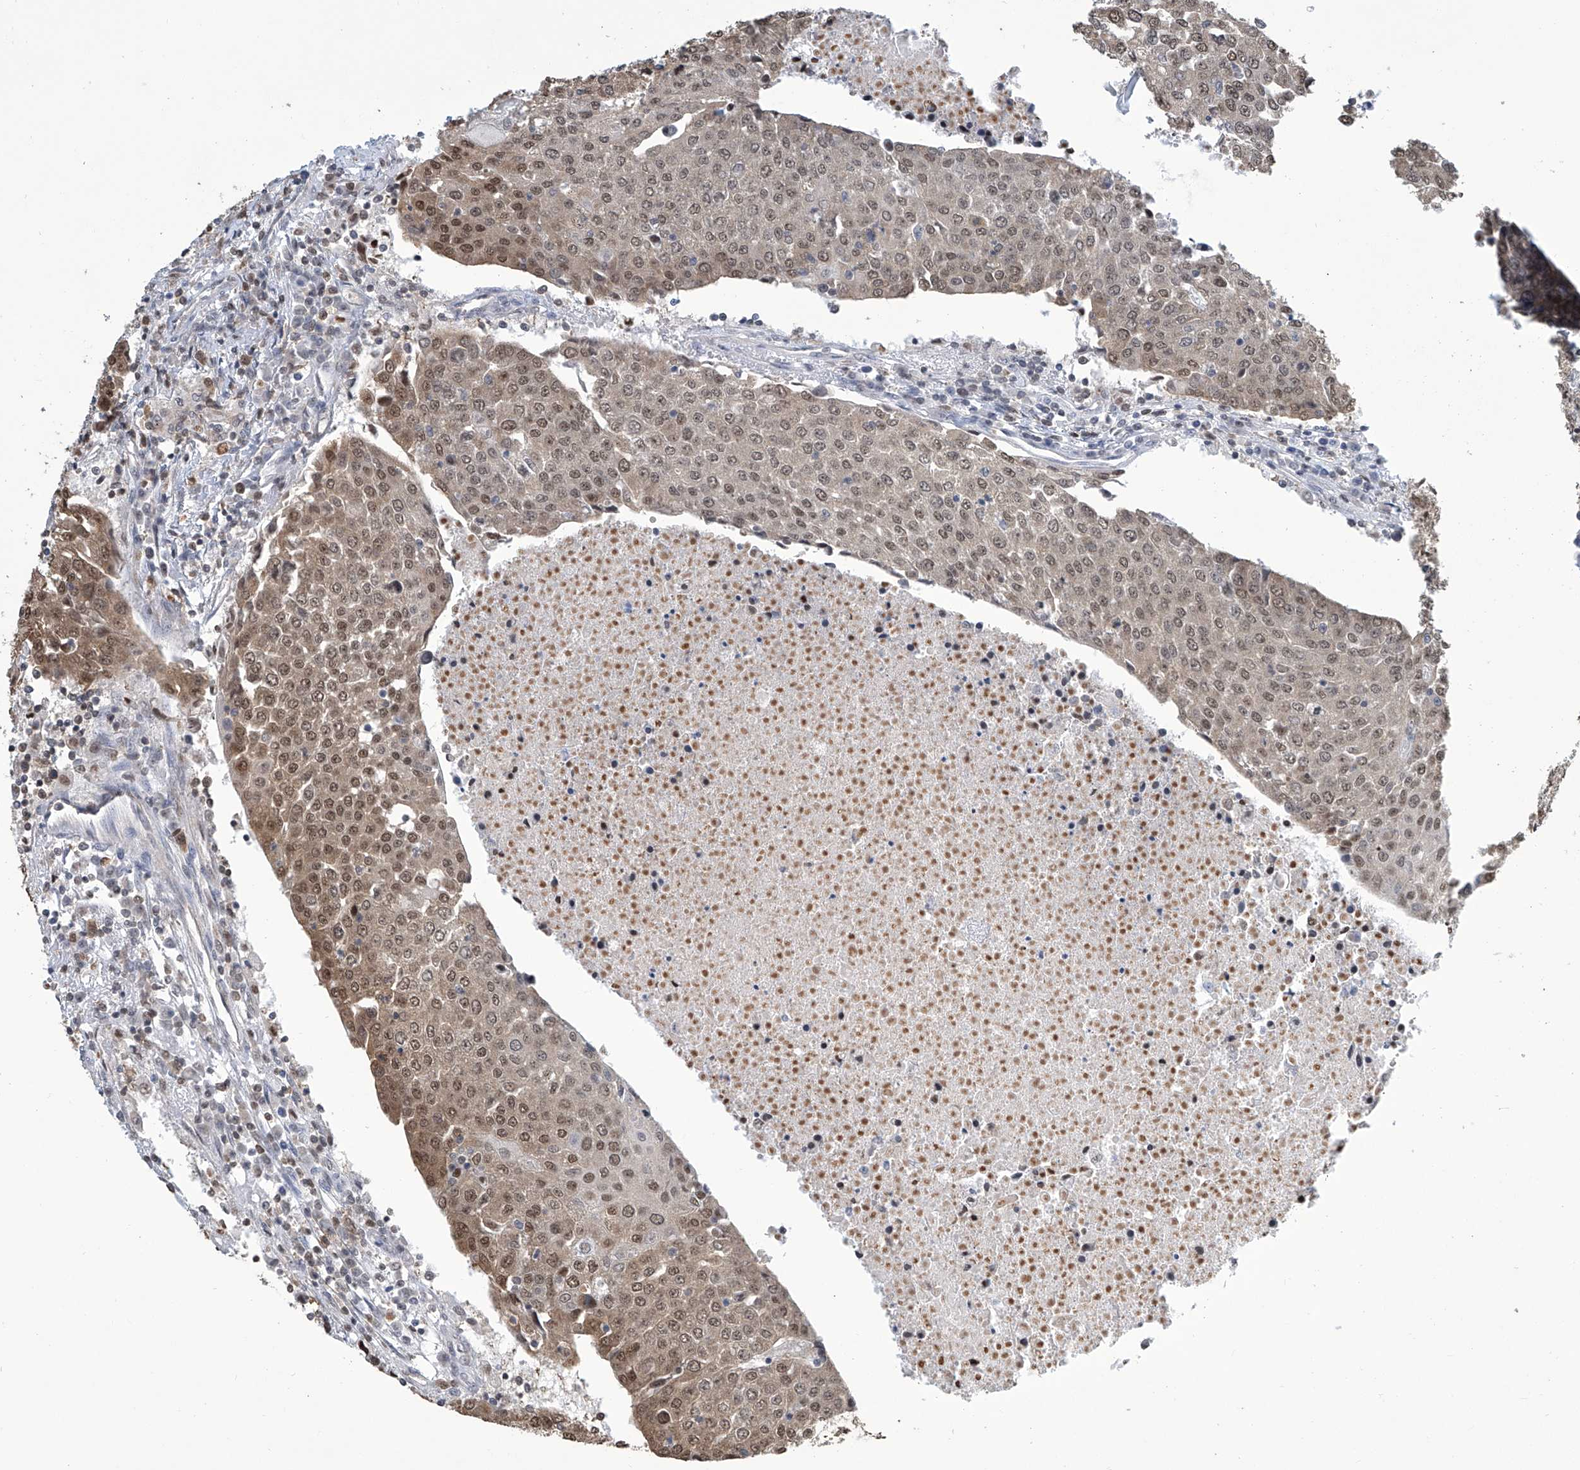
{"staining": {"intensity": "moderate", "quantity": ">75%", "location": "nuclear"}, "tissue": "urothelial cancer", "cell_type": "Tumor cells", "image_type": "cancer", "snomed": [{"axis": "morphology", "description": "Urothelial carcinoma, High grade"}, {"axis": "topography", "description": "Urinary bladder"}], "caption": "Immunohistochemistry image of human high-grade urothelial carcinoma stained for a protein (brown), which shows medium levels of moderate nuclear staining in approximately >75% of tumor cells.", "gene": "SREBF2", "patient": {"sex": "female", "age": 85}}